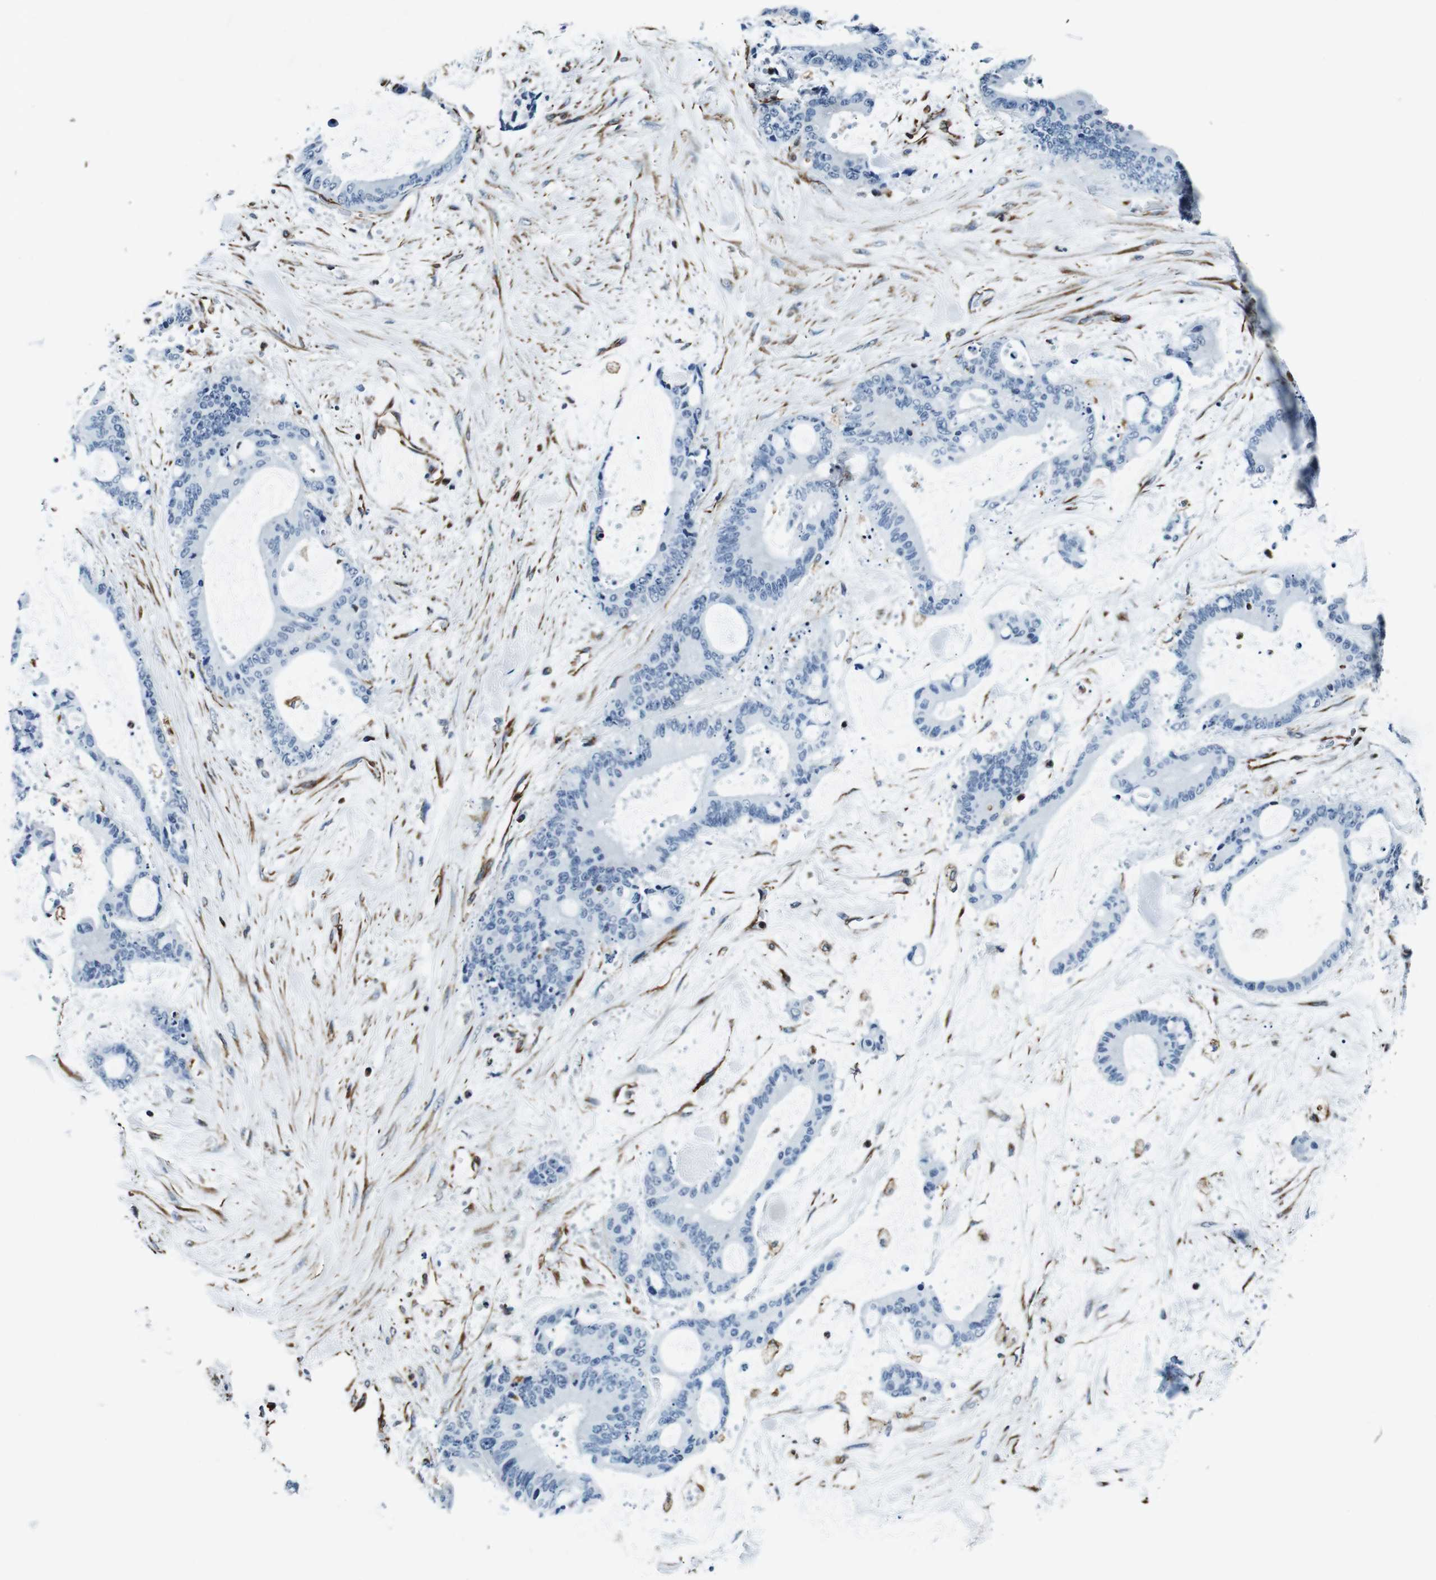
{"staining": {"intensity": "negative", "quantity": "none", "location": "none"}, "tissue": "liver cancer", "cell_type": "Tumor cells", "image_type": "cancer", "snomed": [{"axis": "morphology", "description": "Cholangiocarcinoma"}, {"axis": "topography", "description": "Liver"}], "caption": "DAB immunohistochemical staining of human cholangiocarcinoma (liver) demonstrates no significant positivity in tumor cells.", "gene": "GJE1", "patient": {"sex": "female", "age": 73}}